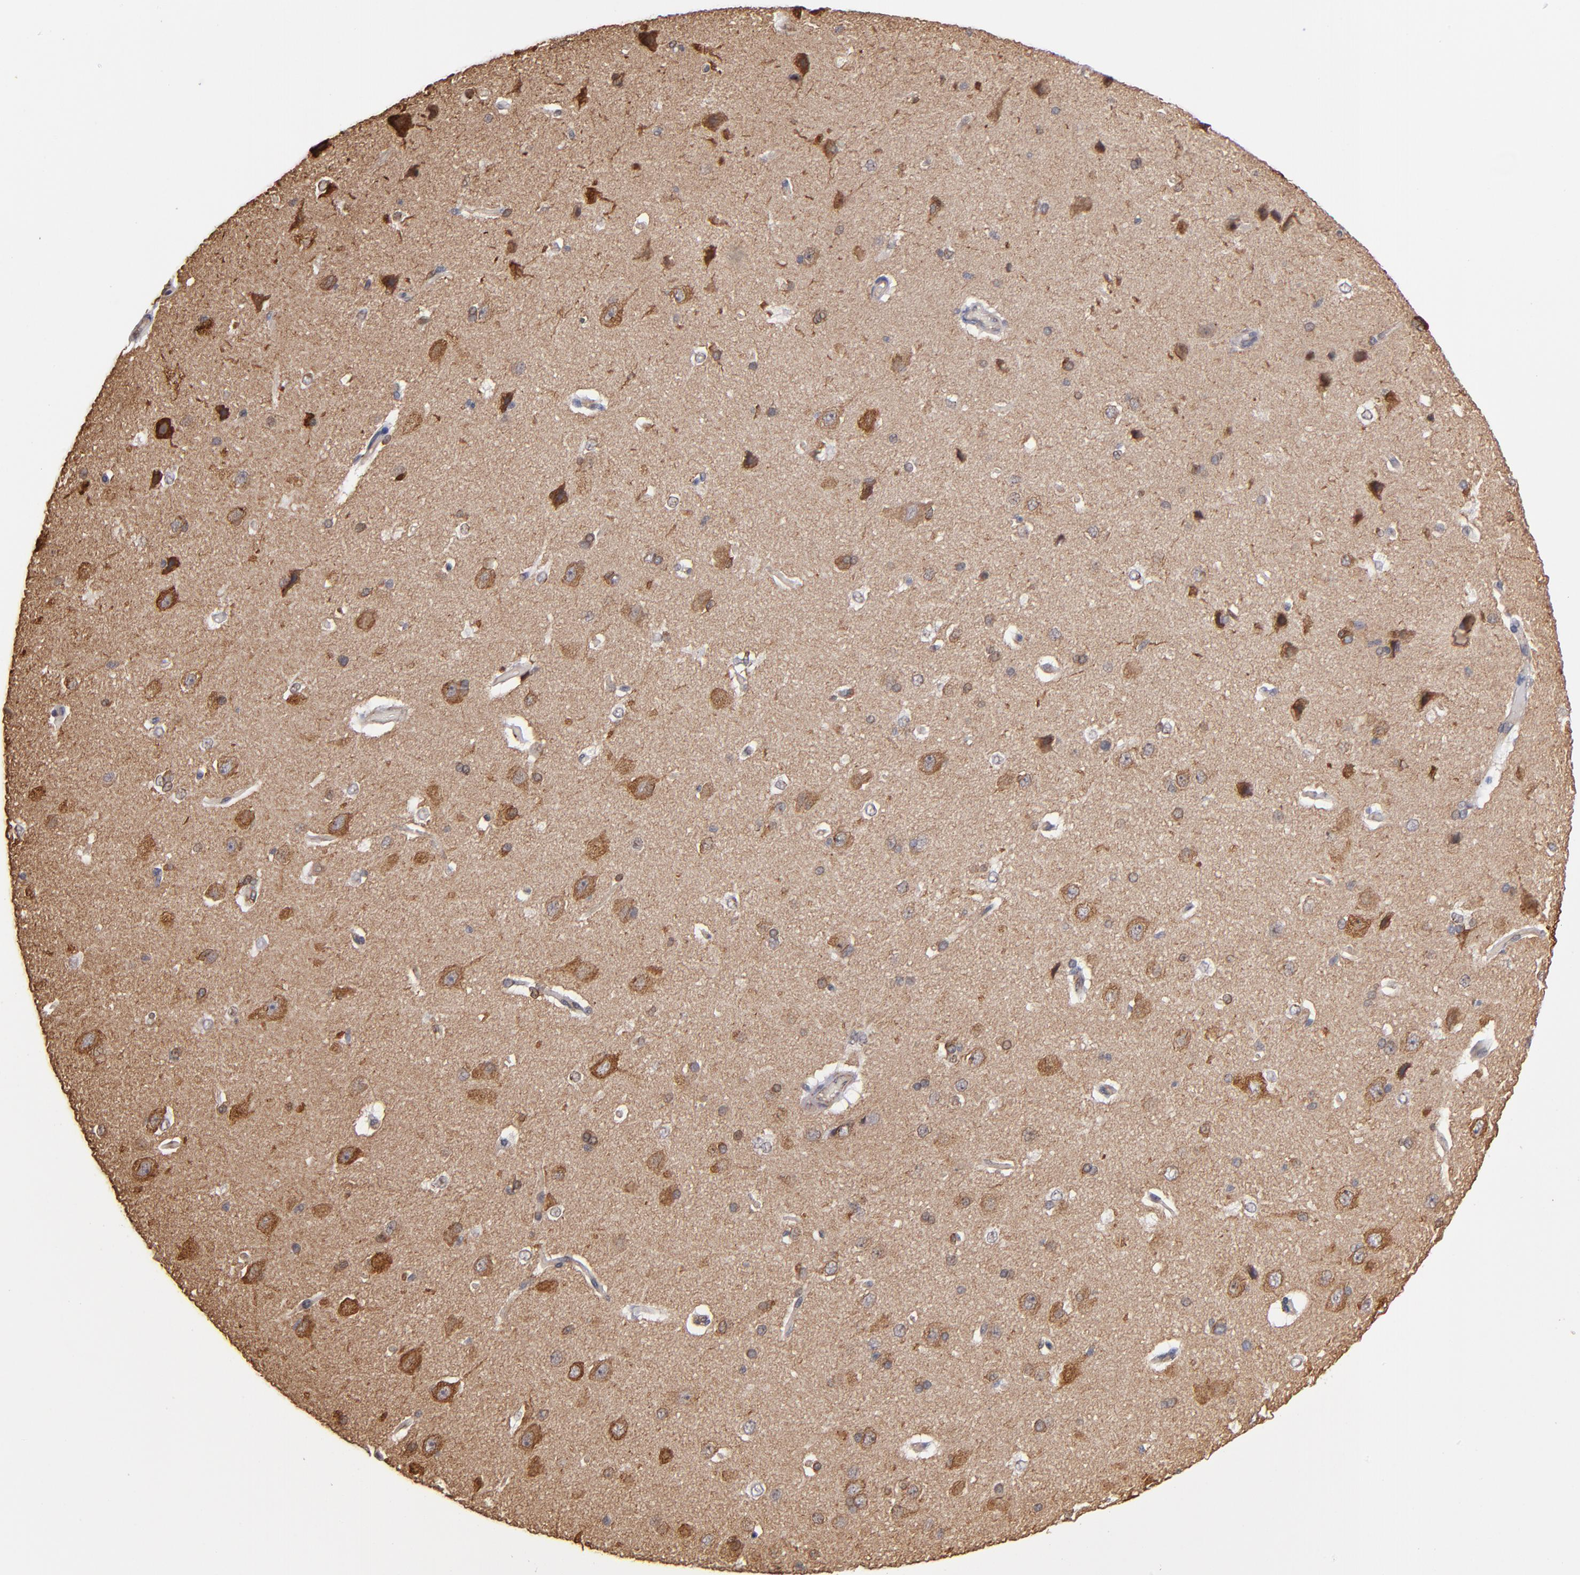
{"staining": {"intensity": "moderate", "quantity": "25%-75%", "location": "cytoplasmic/membranous"}, "tissue": "cerebral cortex", "cell_type": "Endothelial cells", "image_type": "normal", "snomed": [{"axis": "morphology", "description": "Normal tissue, NOS"}, {"axis": "topography", "description": "Cerebral cortex"}], "caption": "A brown stain shows moderate cytoplasmic/membranous staining of a protein in endothelial cells of normal human cerebral cortex. Immunohistochemistry (ihc) stains the protein in brown and the nuclei are stained blue.", "gene": "PGRMC1", "patient": {"sex": "female", "age": 45}}